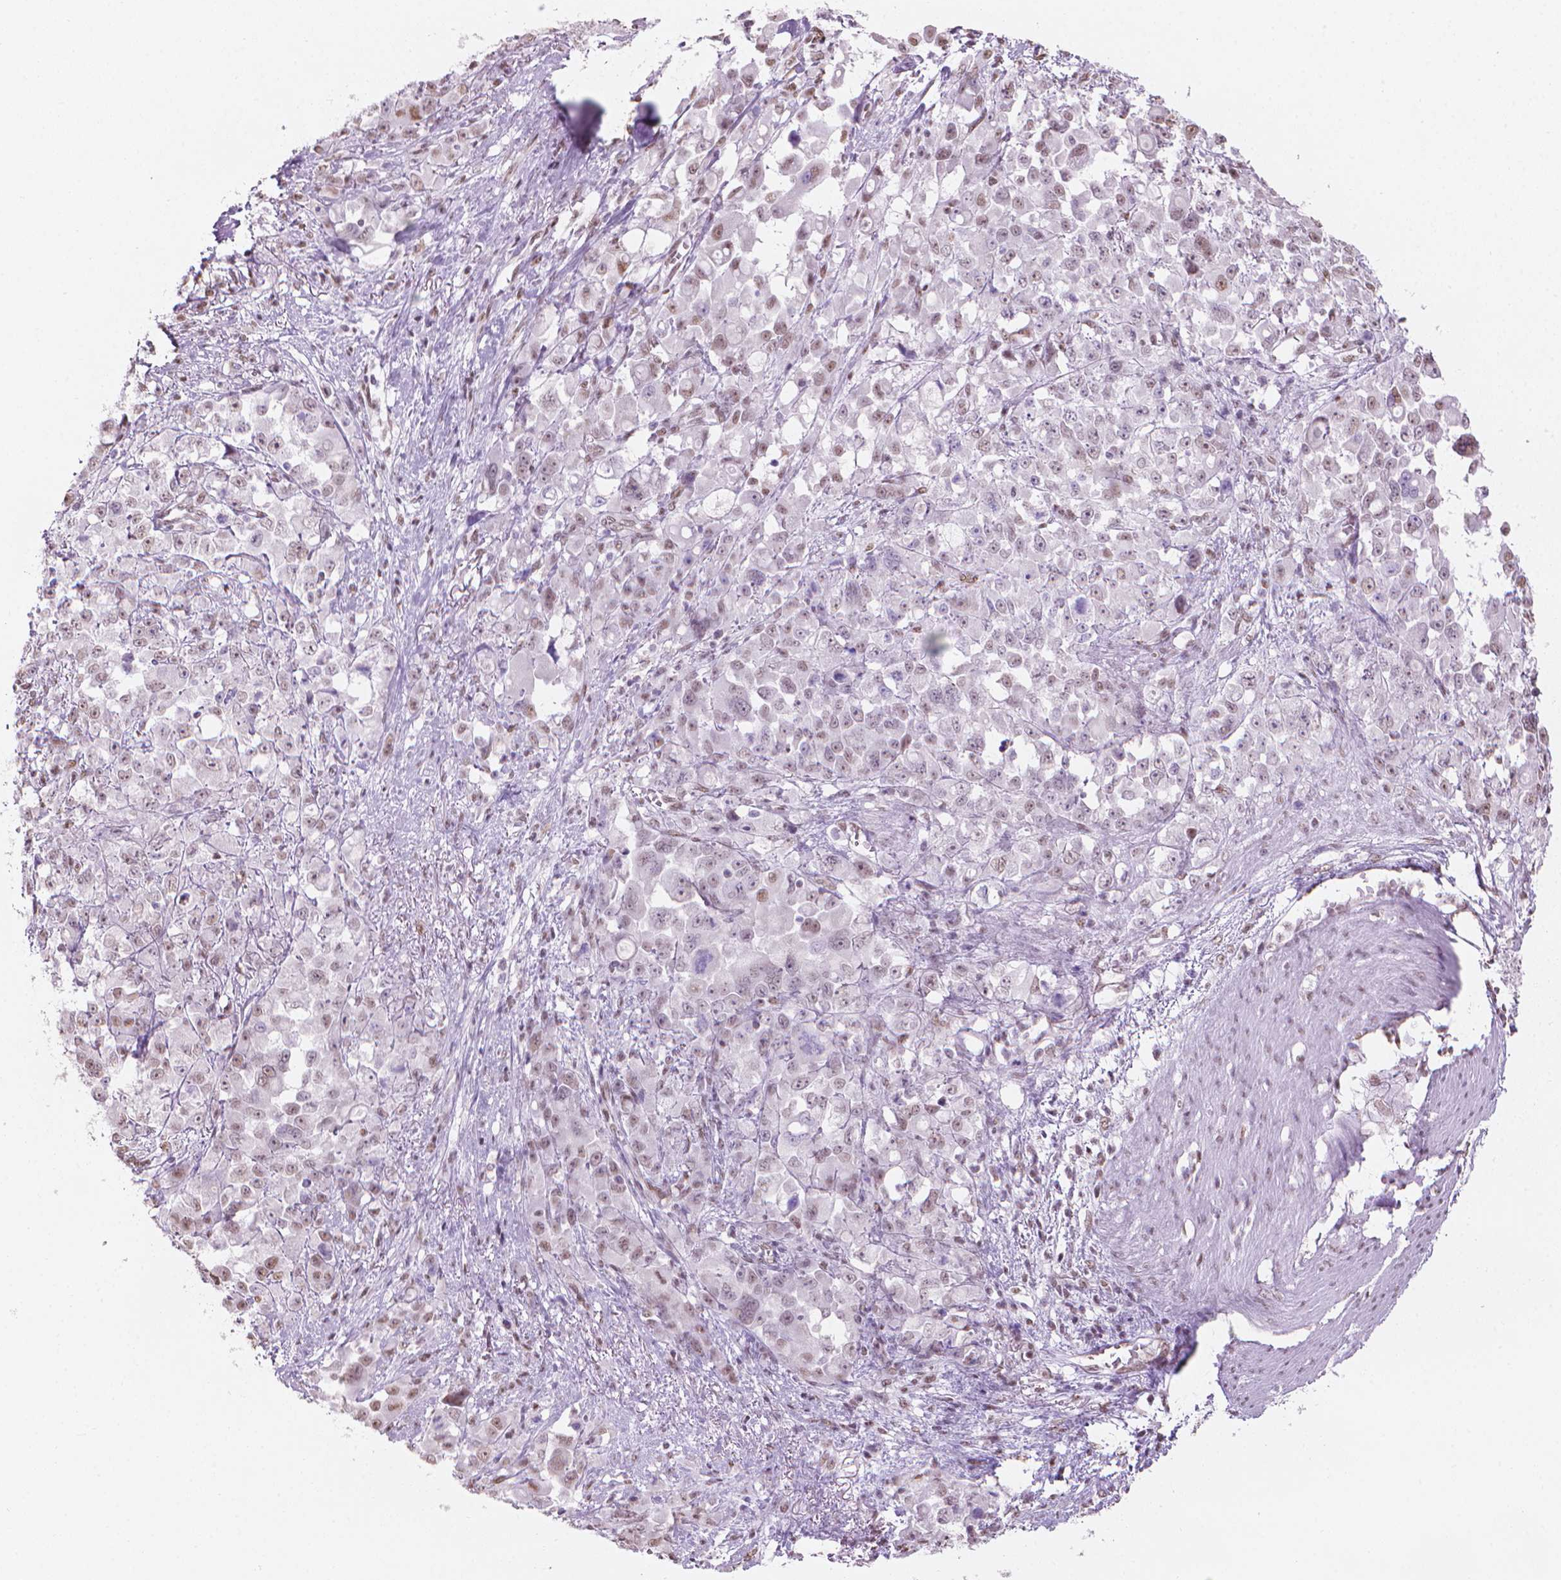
{"staining": {"intensity": "weak", "quantity": "<25%", "location": "nuclear"}, "tissue": "stomach cancer", "cell_type": "Tumor cells", "image_type": "cancer", "snomed": [{"axis": "morphology", "description": "Adenocarcinoma, NOS"}, {"axis": "topography", "description": "Stomach"}], "caption": "The photomicrograph shows no staining of tumor cells in stomach cancer (adenocarcinoma).", "gene": "PIAS2", "patient": {"sex": "female", "age": 76}}